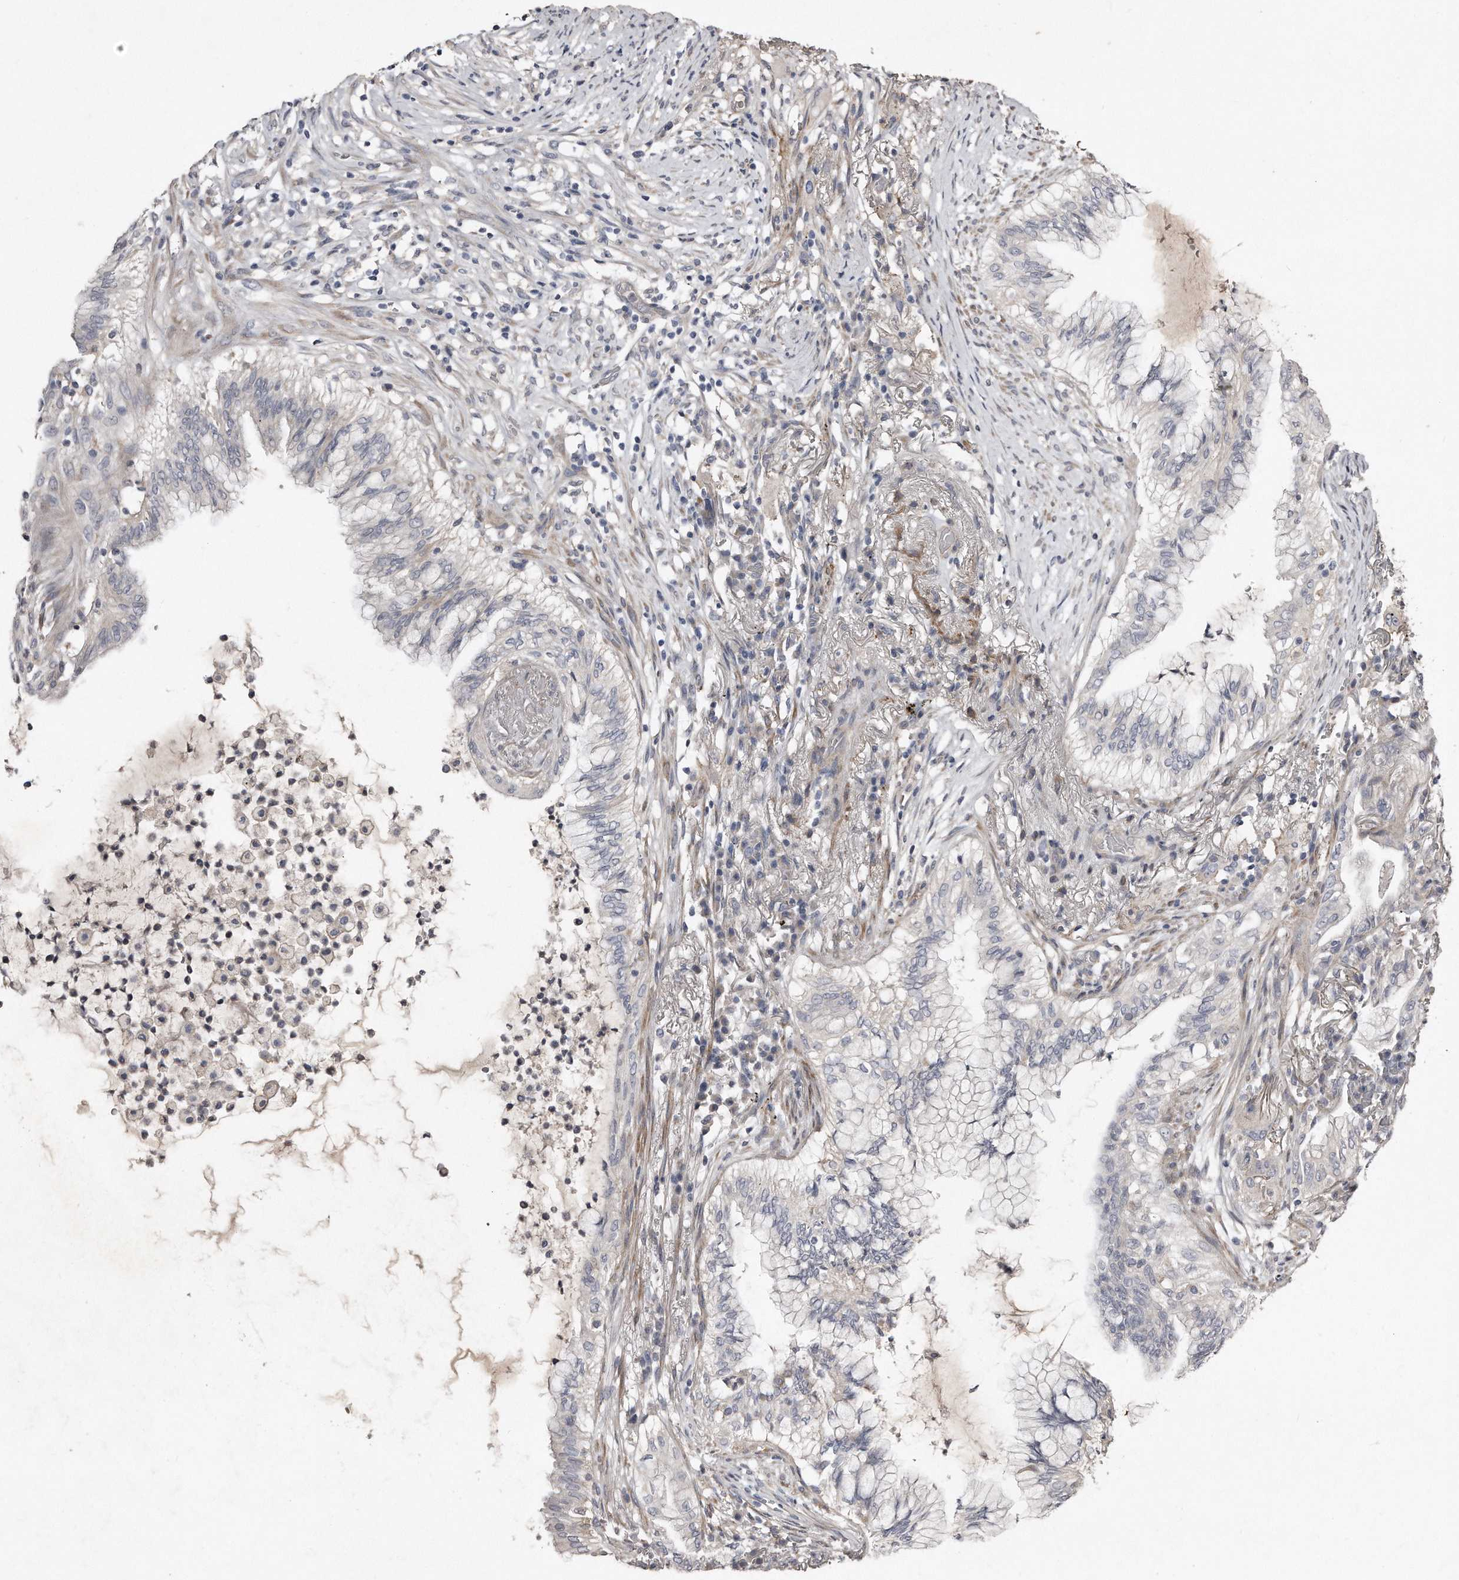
{"staining": {"intensity": "negative", "quantity": "none", "location": "none"}, "tissue": "lung cancer", "cell_type": "Tumor cells", "image_type": "cancer", "snomed": [{"axis": "morphology", "description": "Adenocarcinoma, NOS"}, {"axis": "topography", "description": "Lung"}], "caption": "The histopathology image demonstrates no significant staining in tumor cells of lung adenocarcinoma.", "gene": "LMOD1", "patient": {"sex": "female", "age": 70}}